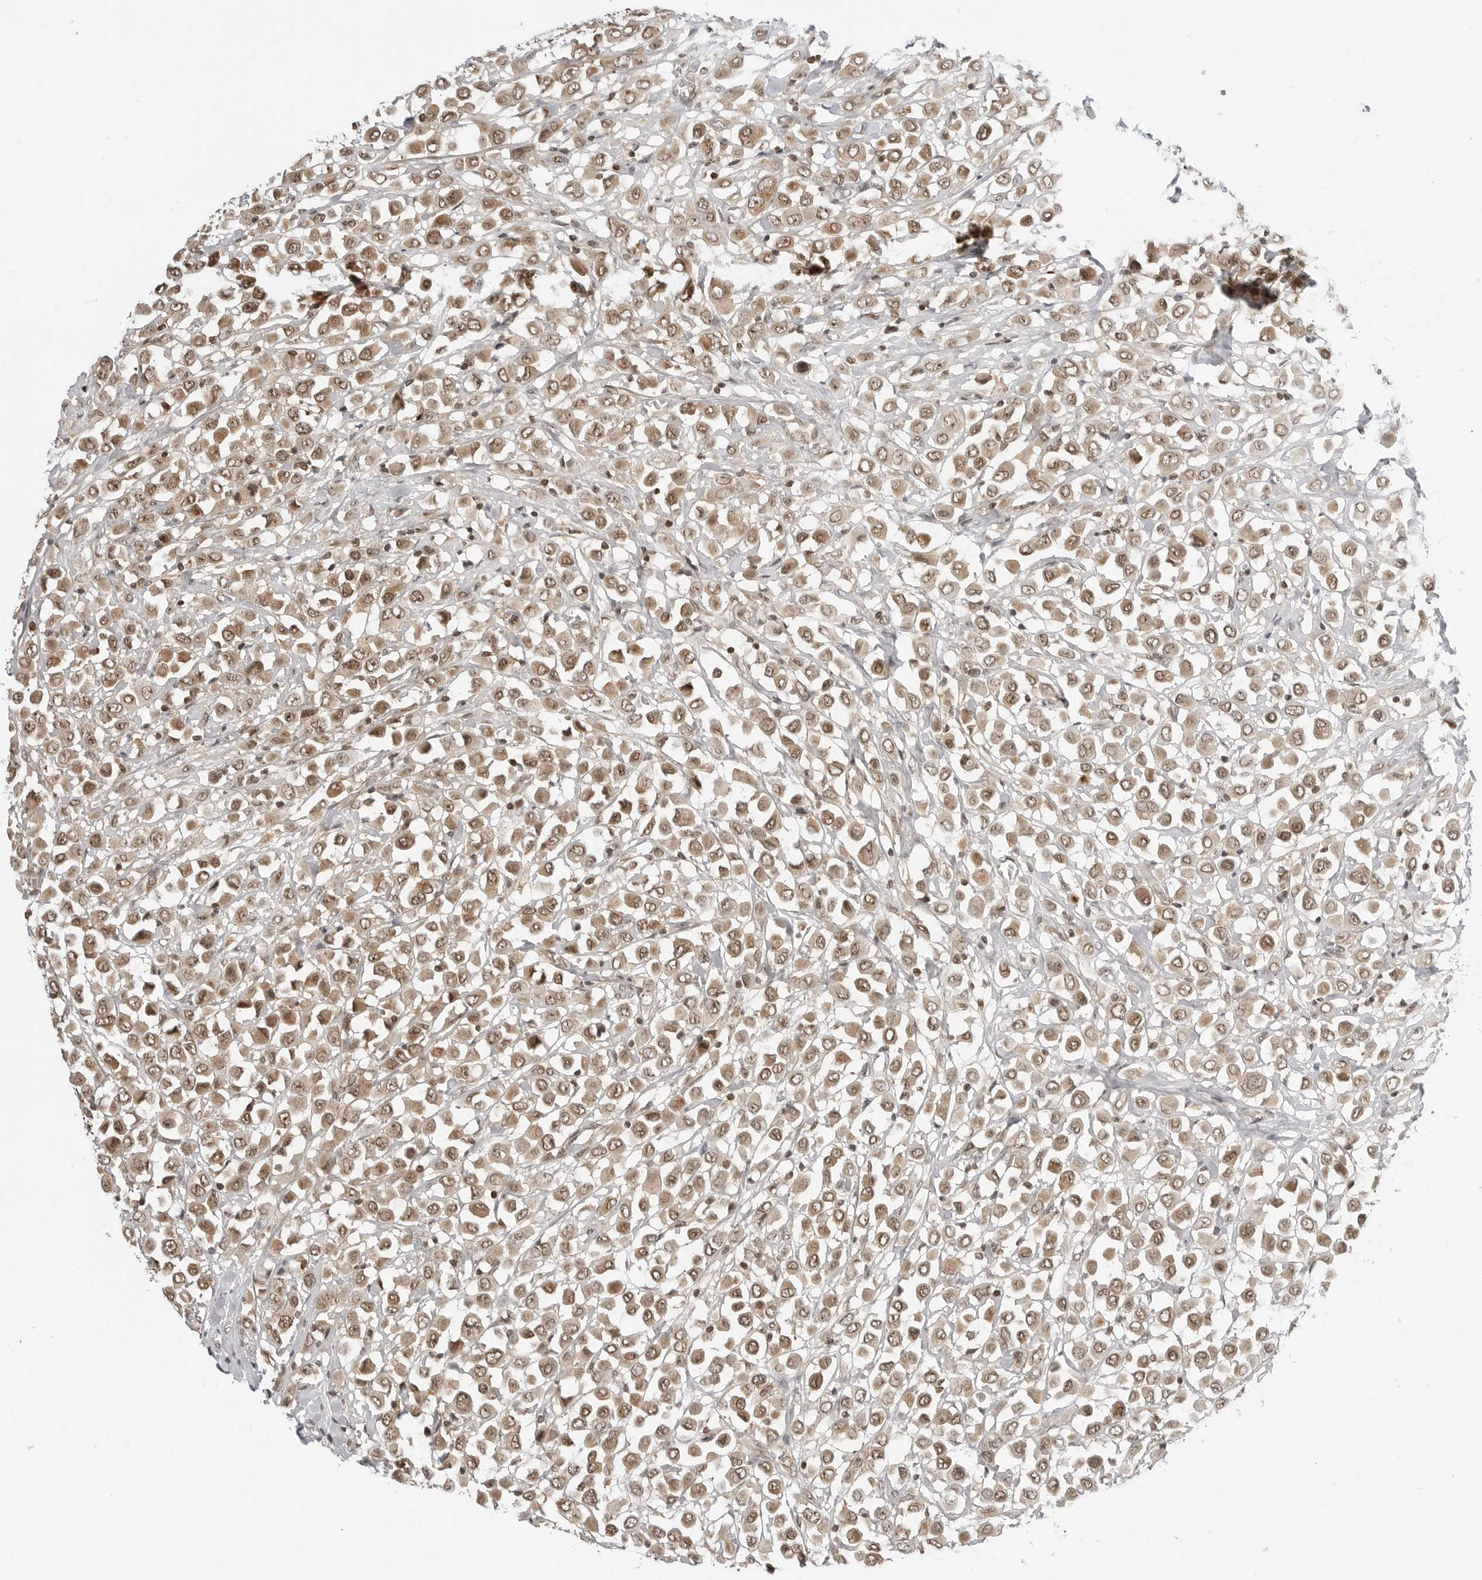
{"staining": {"intensity": "moderate", "quantity": ">75%", "location": "cytoplasmic/membranous,nuclear"}, "tissue": "breast cancer", "cell_type": "Tumor cells", "image_type": "cancer", "snomed": [{"axis": "morphology", "description": "Duct carcinoma"}, {"axis": "topography", "description": "Breast"}], "caption": "High-magnification brightfield microscopy of breast invasive ductal carcinoma stained with DAB (brown) and counterstained with hematoxylin (blue). tumor cells exhibit moderate cytoplasmic/membranous and nuclear positivity is identified in about>75% of cells.", "gene": "C8orf33", "patient": {"sex": "female", "age": 61}}